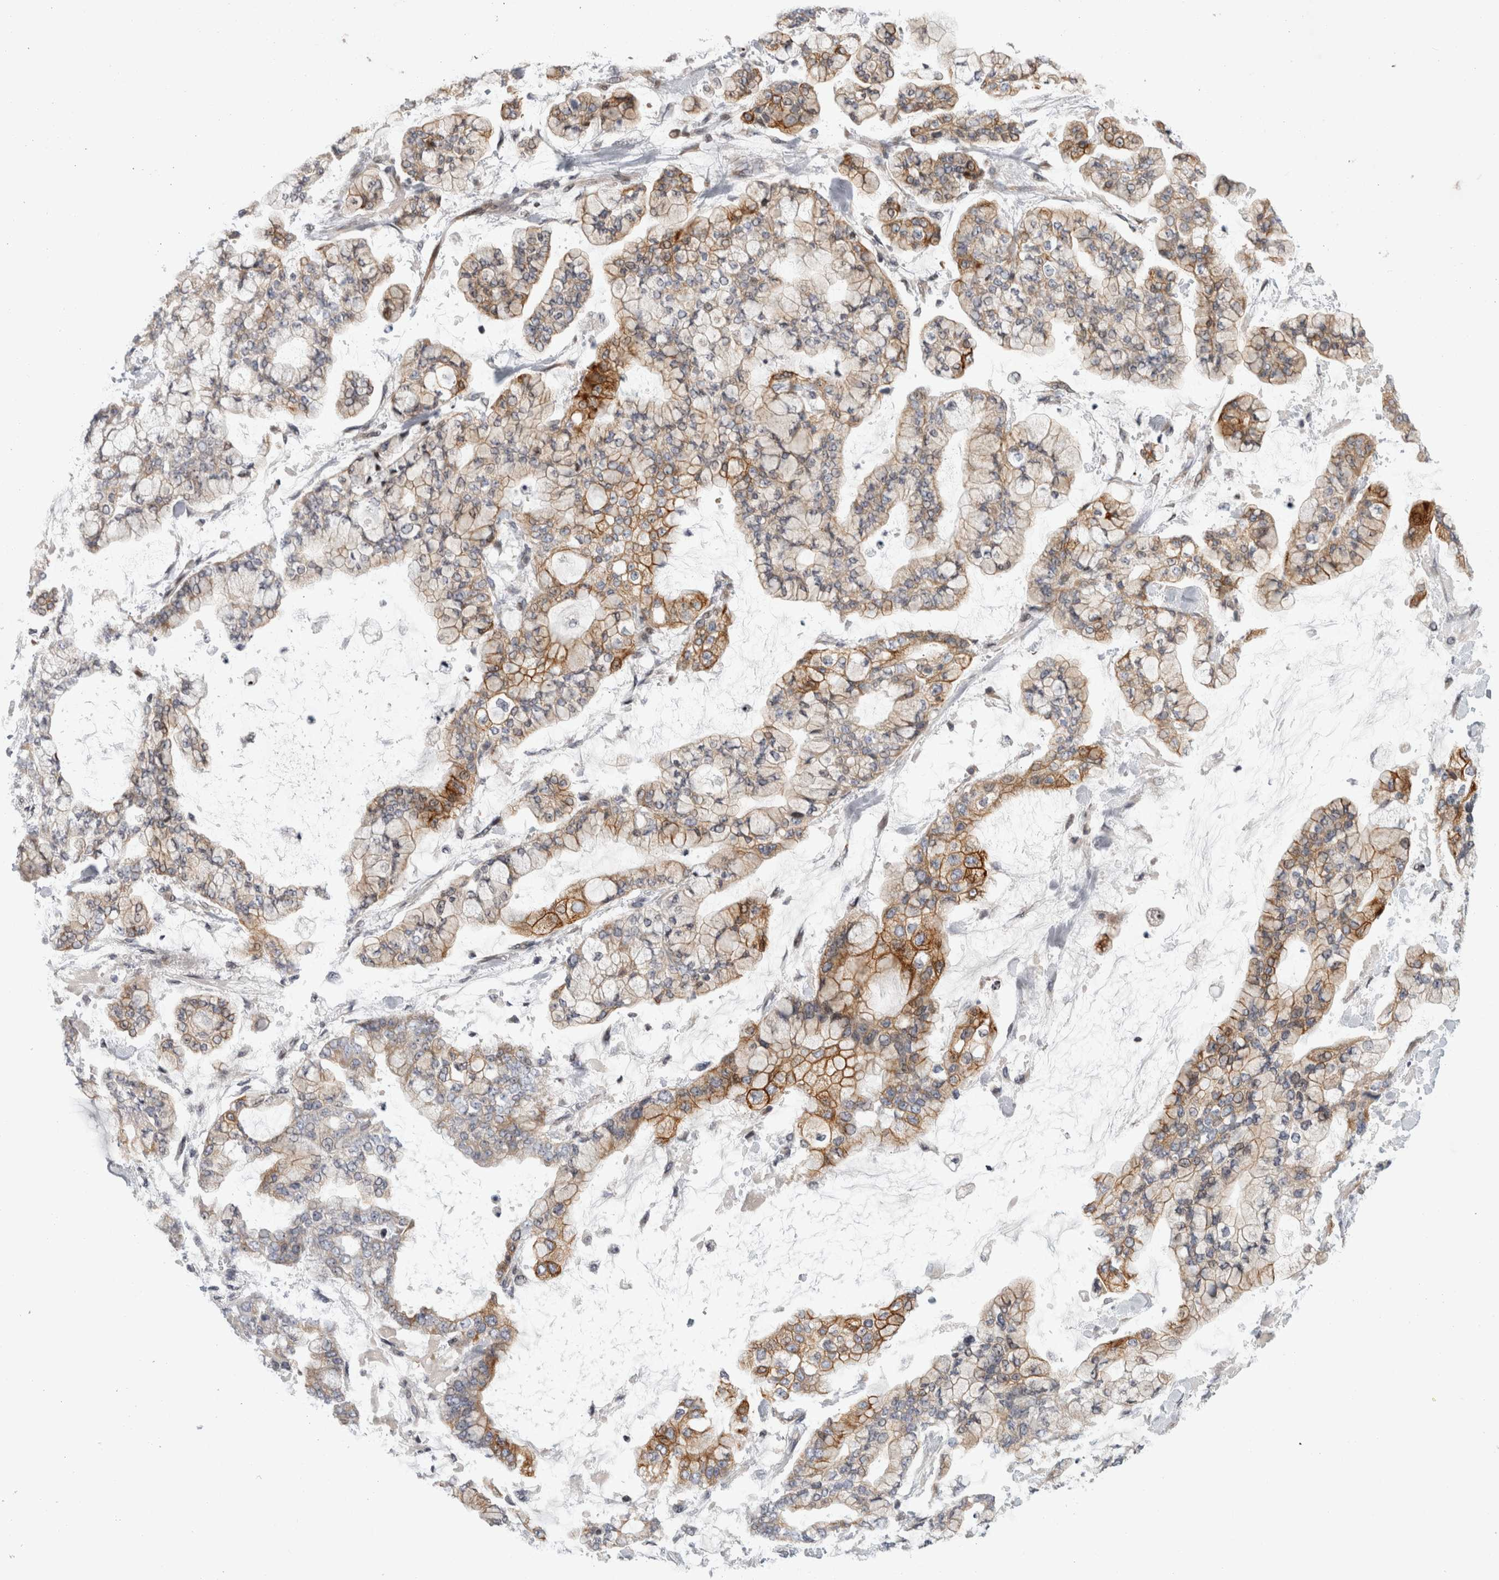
{"staining": {"intensity": "moderate", "quantity": "25%-75%", "location": "cytoplasmic/membranous"}, "tissue": "stomach cancer", "cell_type": "Tumor cells", "image_type": "cancer", "snomed": [{"axis": "morphology", "description": "Normal tissue, NOS"}, {"axis": "morphology", "description": "Adenocarcinoma, NOS"}, {"axis": "topography", "description": "Stomach, upper"}, {"axis": "topography", "description": "Stomach"}], "caption": "The image exhibits immunohistochemical staining of stomach adenocarcinoma. There is moderate cytoplasmic/membranous staining is present in approximately 25%-75% of tumor cells.", "gene": "UTP25", "patient": {"sex": "male", "age": 76}}